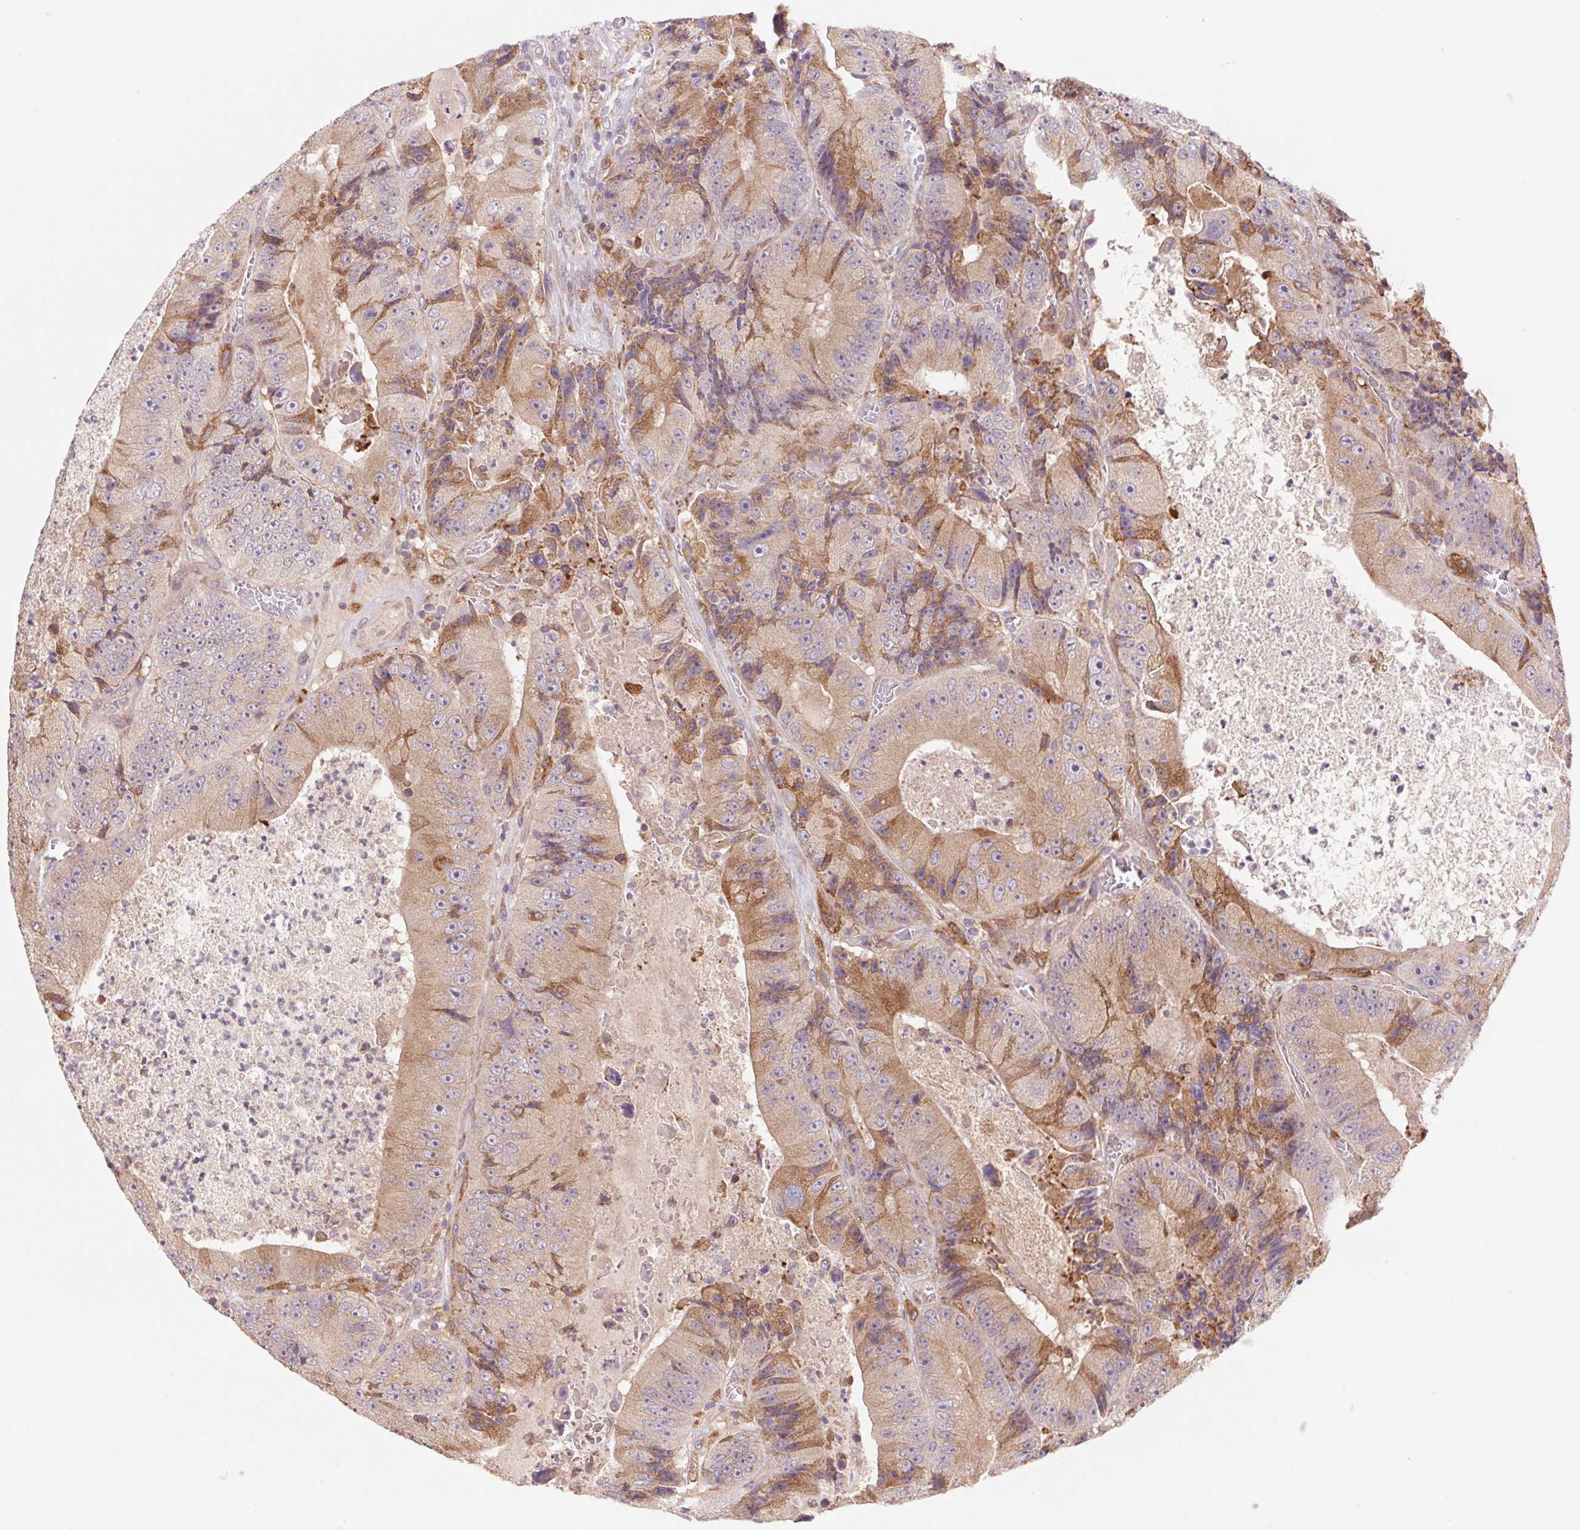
{"staining": {"intensity": "moderate", "quantity": "25%-75%", "location": "cytoplasmic/membranous"}, "tissue": "colorectal cancer", "cell_type": "Tumor cells", "image_type": "cancer", "snomed": [{"axis": "morphology", "description": "Adenocarcinoma, NOS"}, {"axis": "topography", "description": "Colon"}], "caption": "Colorectal cancer tissue displays moderate cytoplasmic/membranous staining in about 25%-75% of tumor cells (Stains: DAB (3,3'-diaminobenzidine) in brown, nuclei in blue, Microscopy: brightfield microscopy at high magnification).", "gene": "KLHL20", "patient": {"sex": "female", "age": 86}}